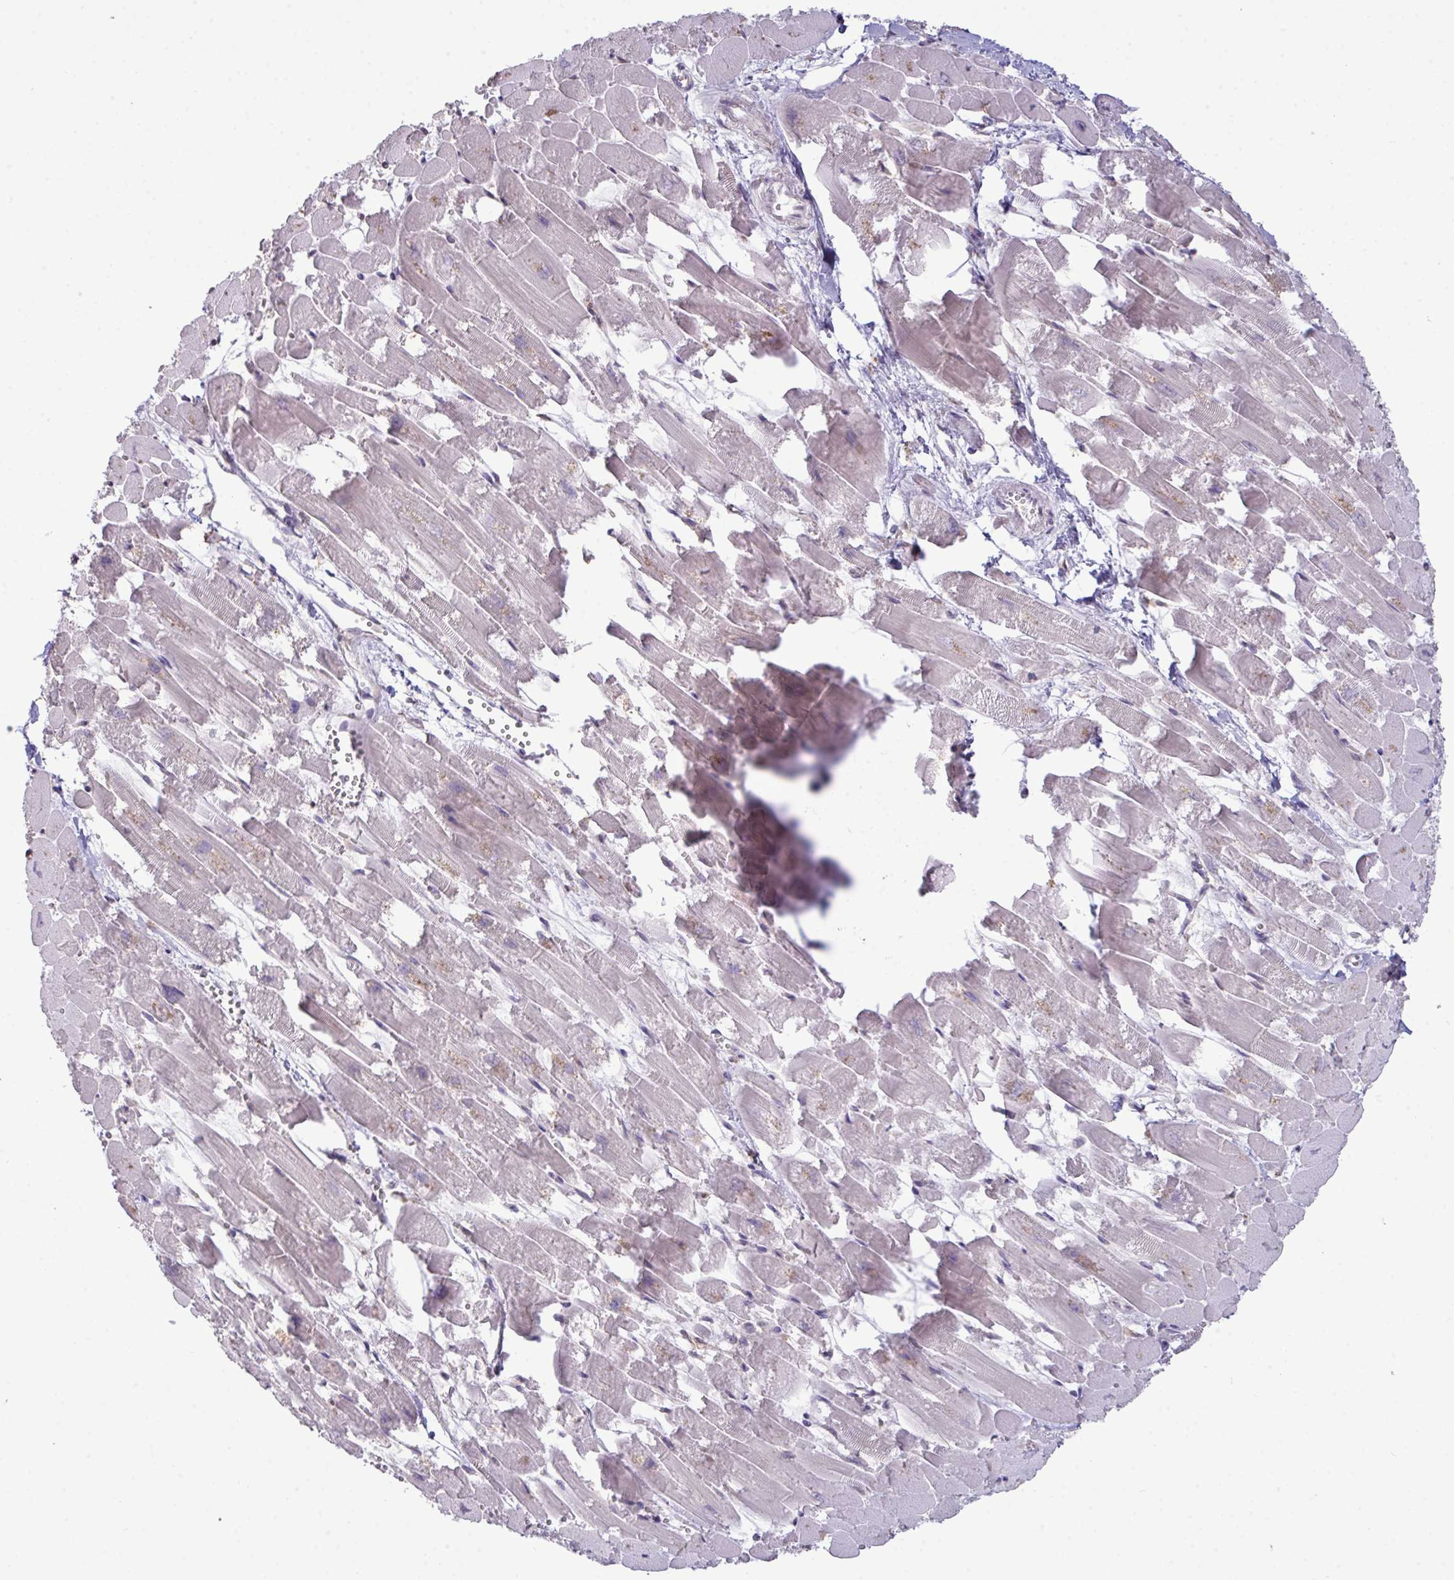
{"staining": {"intensity": "weak", "quantity": "25%-75%", "location": "cytoplasmic/membranous"}, "tissue": "heart muscle", "cell_type": "Cardiomyocytes", "image_type": "normal", "snomed": [{"axis": "morphology", "description": "Normal tissue, NOS"}, {"axis": "topography", "description": "Heart"}], "caption": "Human heart muscle stained with a brown dye displays weak cytoplasmic/membranous positive expression in about 25%-75% of cardiomyocytes.", "gene": "SETD7", "patient": {"sex": "female", "age": 52}}